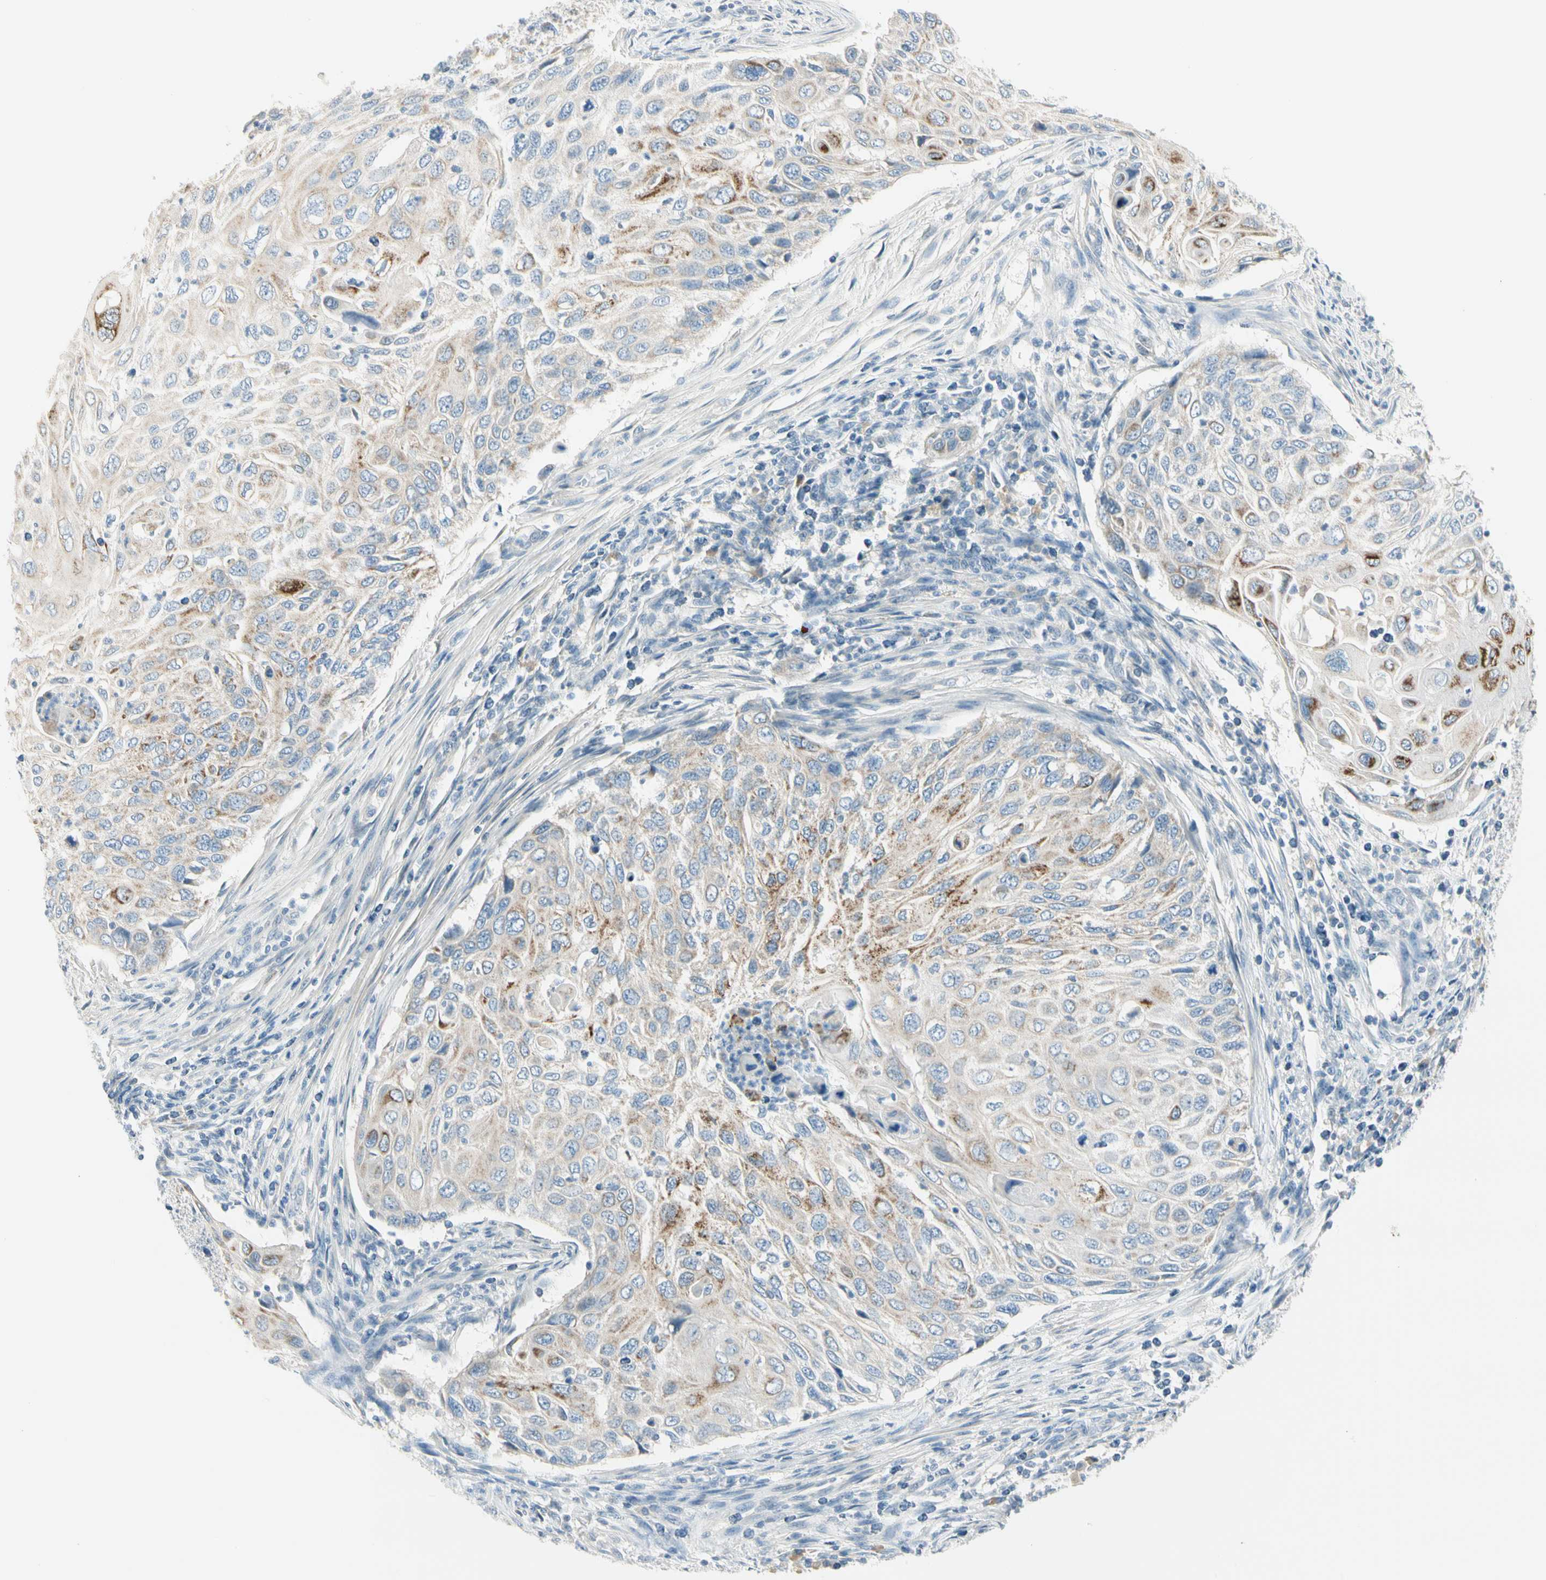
{"staining": {"intensity": "strong", "quantity": "<25%", "location": "cytoplasmic/membranous"}, "tissue": "cervical cancer", "cell_type": "Tumor cells", "image_type": "cancer", "snomed": [{"axis": "morphology", "description": "Squamous cell carcinoma, NOS"}, {"axis": "topography", "description": "Cervix"}], "caption": "Human cervical cancer (squamous cell carcinoma) stained with a brown dye shows strong cytoplasmic/membranous positive expression in approximately <25% of tumor cells.", "gene": "SLC6A15", "patient": {"sex": "female", "age": 70}}